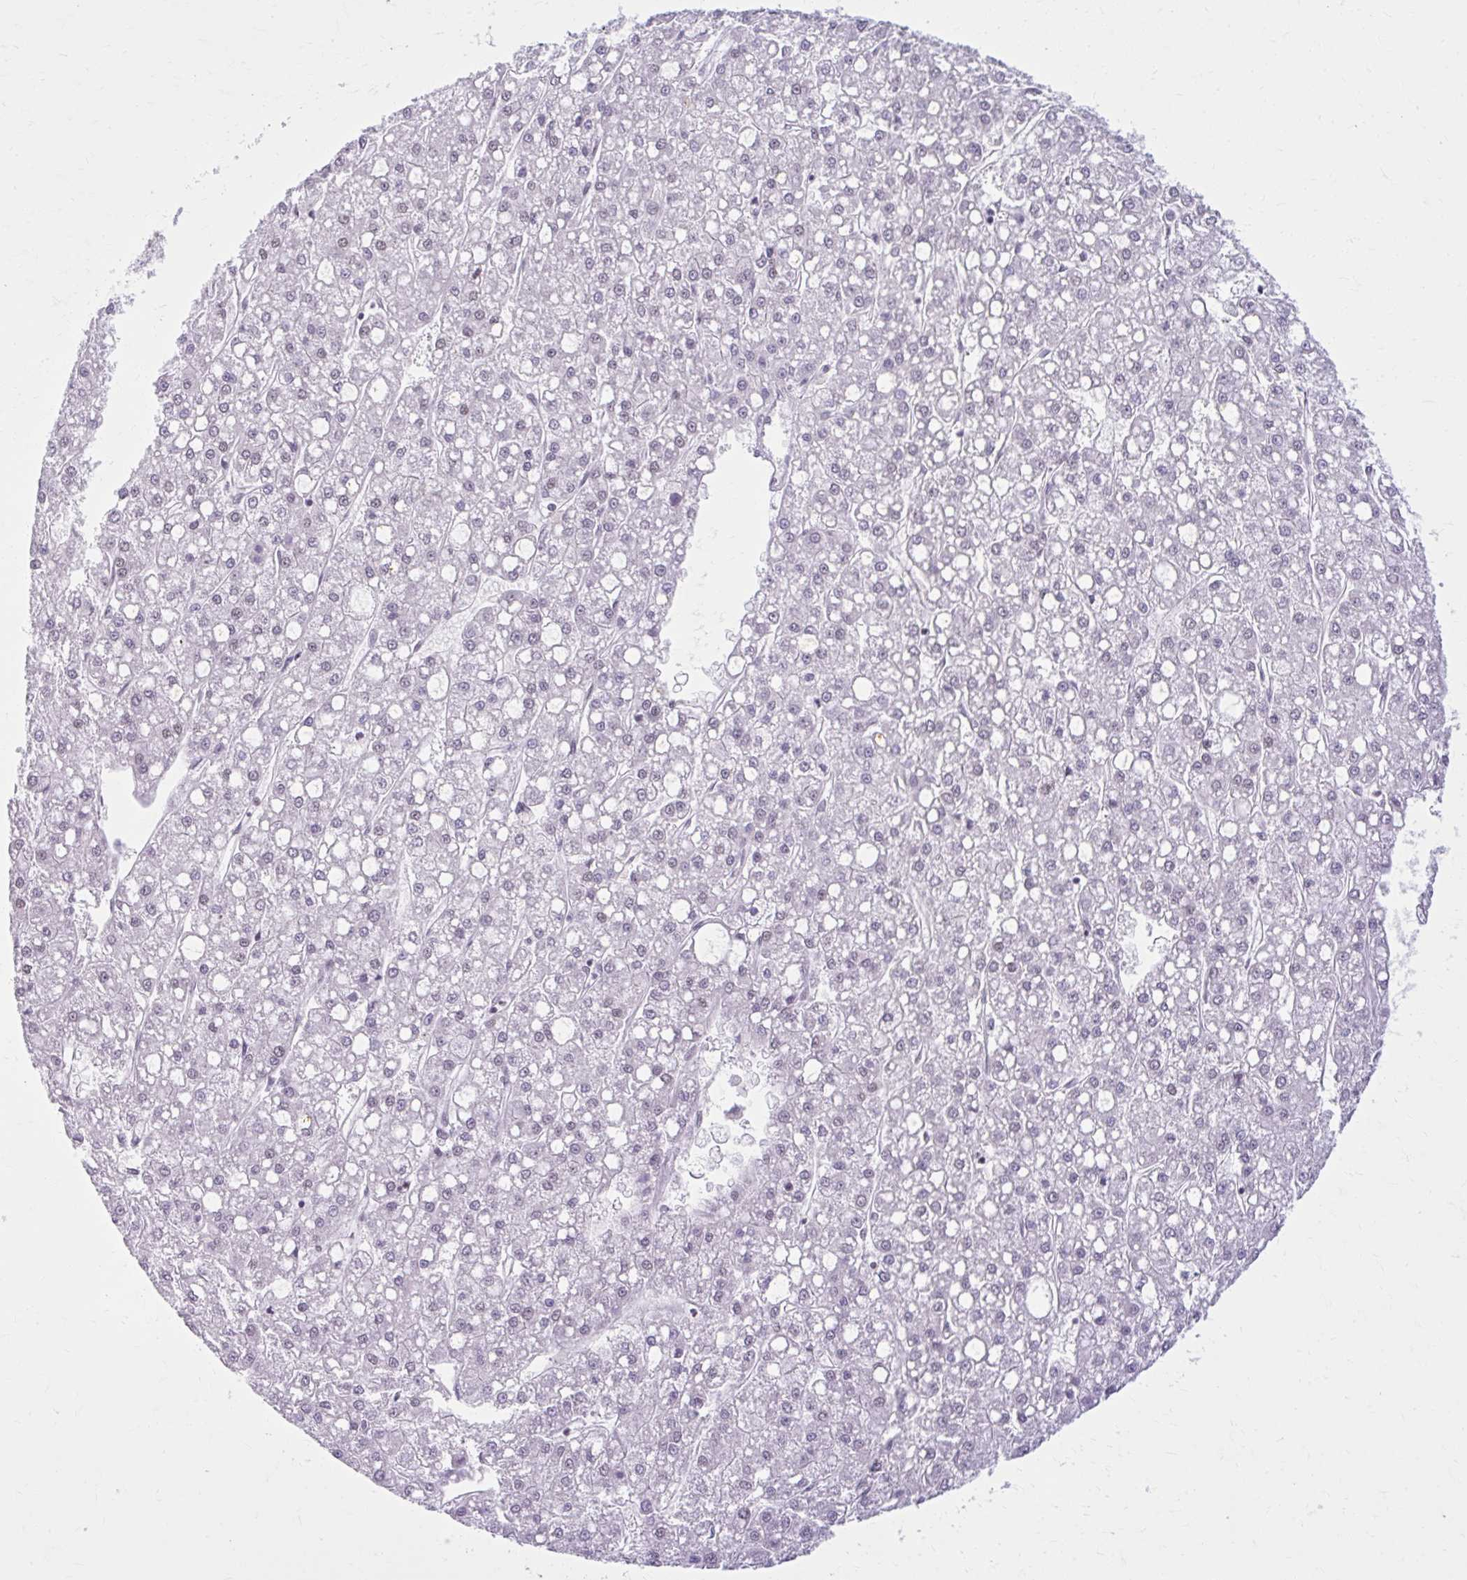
{"staining": {"intensity": "negative", "quantity": "none", "location": "none"}, "tissue": "liver cancer", "cell_type": "Tumor cells", "image_type": "cancer", "snomed": [{"axis": "morphology", "description": "Carcinoma, Hepatocellular, NOS"}, {"axis": "topography", "description": "Liver"}], "caption": "High power microscopy micrograph of an immunohistochemistry (IHC) photomicrograph of liver cancer (hepatocellular carcinoma), revealing no significant staining in tumor cells. (Immunohistochemistry (ihc), brightfield microscopy, high magnification).", "gene": "PABIR1", "patient": {"sex": "male", "age": 67}}